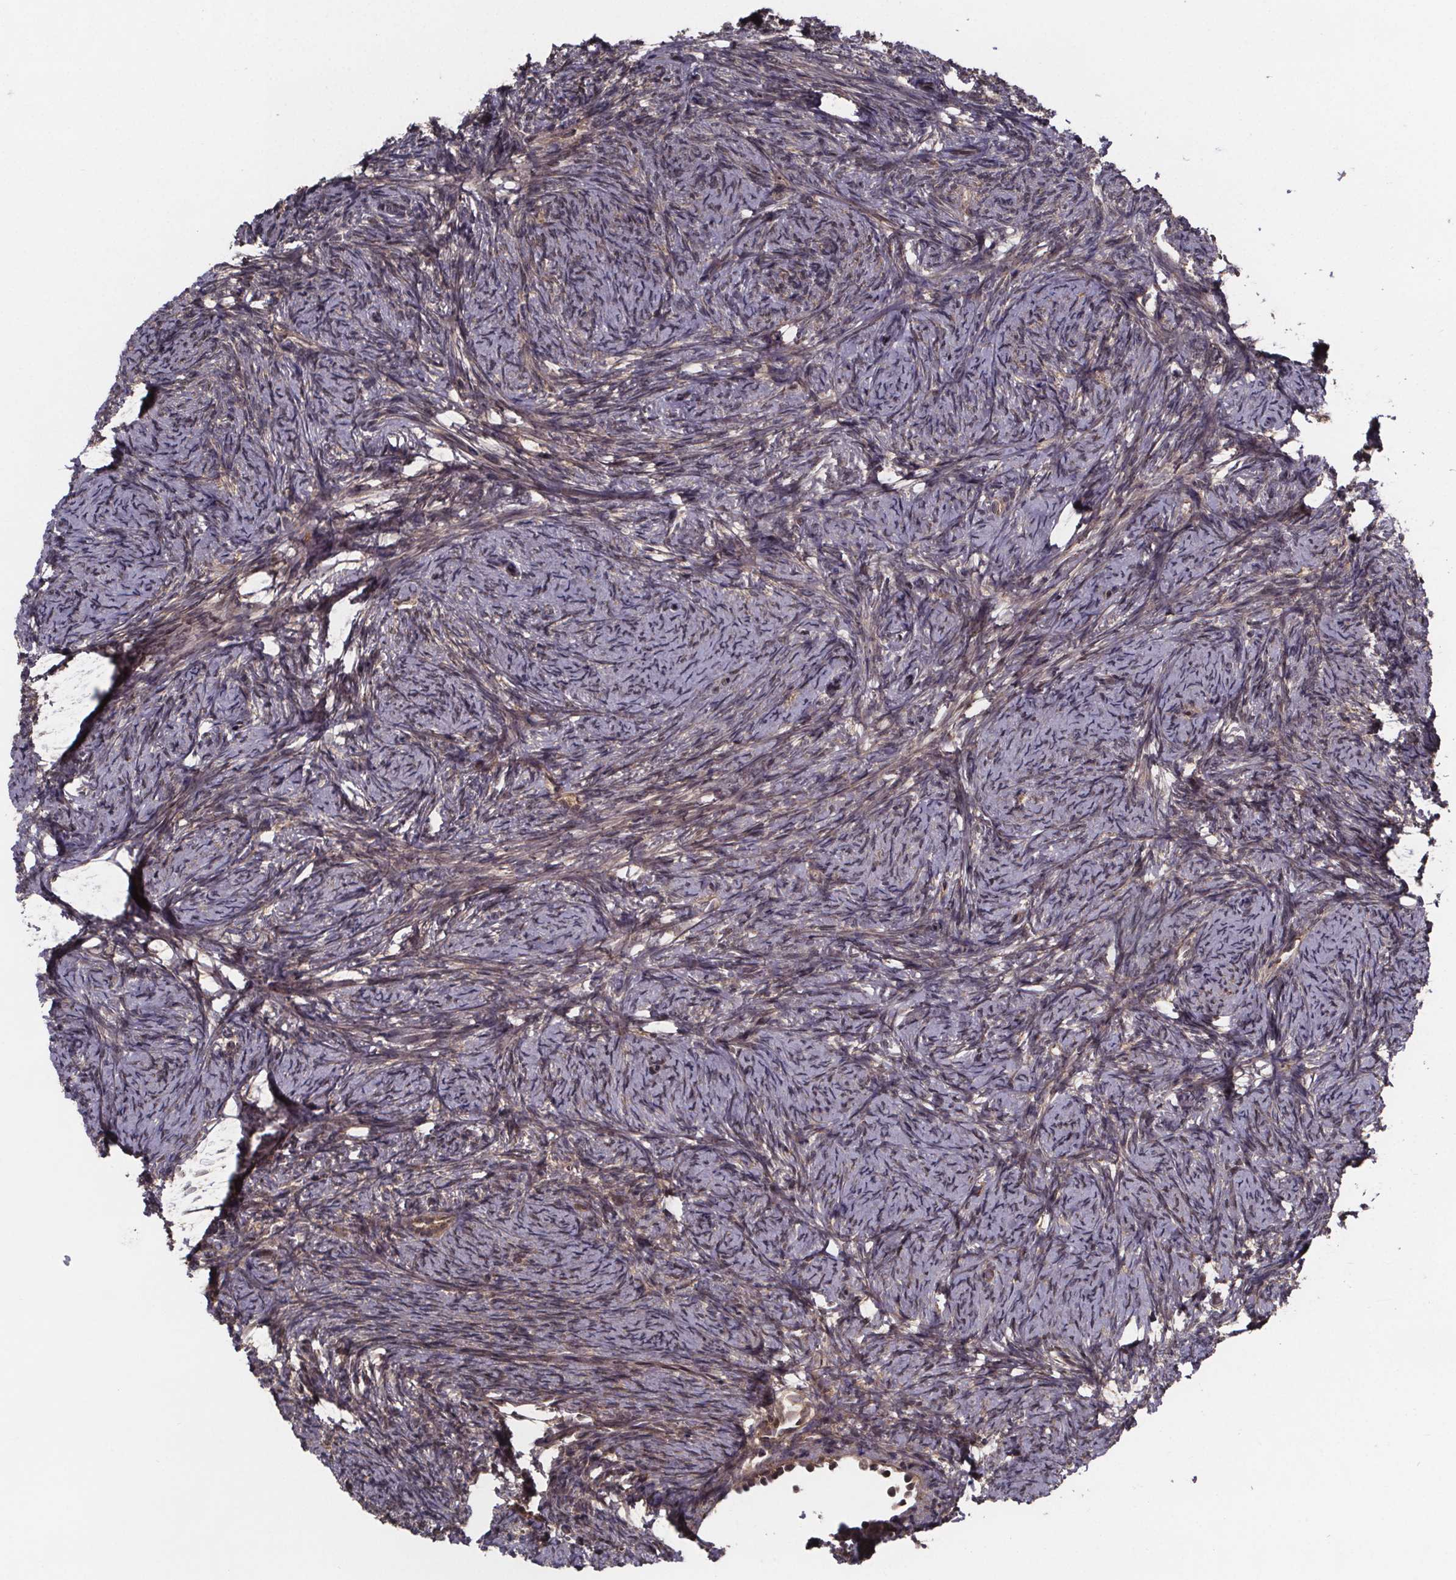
{"staining": {"intensity": "weak", "quantity": "<25%", "location": "cytoplasmic/membranous,nuclear"}, "tissue": "ovary", "cell_type": "Ovarian stroma cells", "image_type": "normal", "snomed": [{"axis": "morphology", "description": "Normal tissue, NOS"}, {"axis": "topography", "description": "Ovary"}], "caption": "An IHC photomicrograph of benign ovary is shown. There is no staining in ovarian stroma cells of ovary.", "gene": "FN3KRP", "patient": {"sex": "female", "age": 34}}